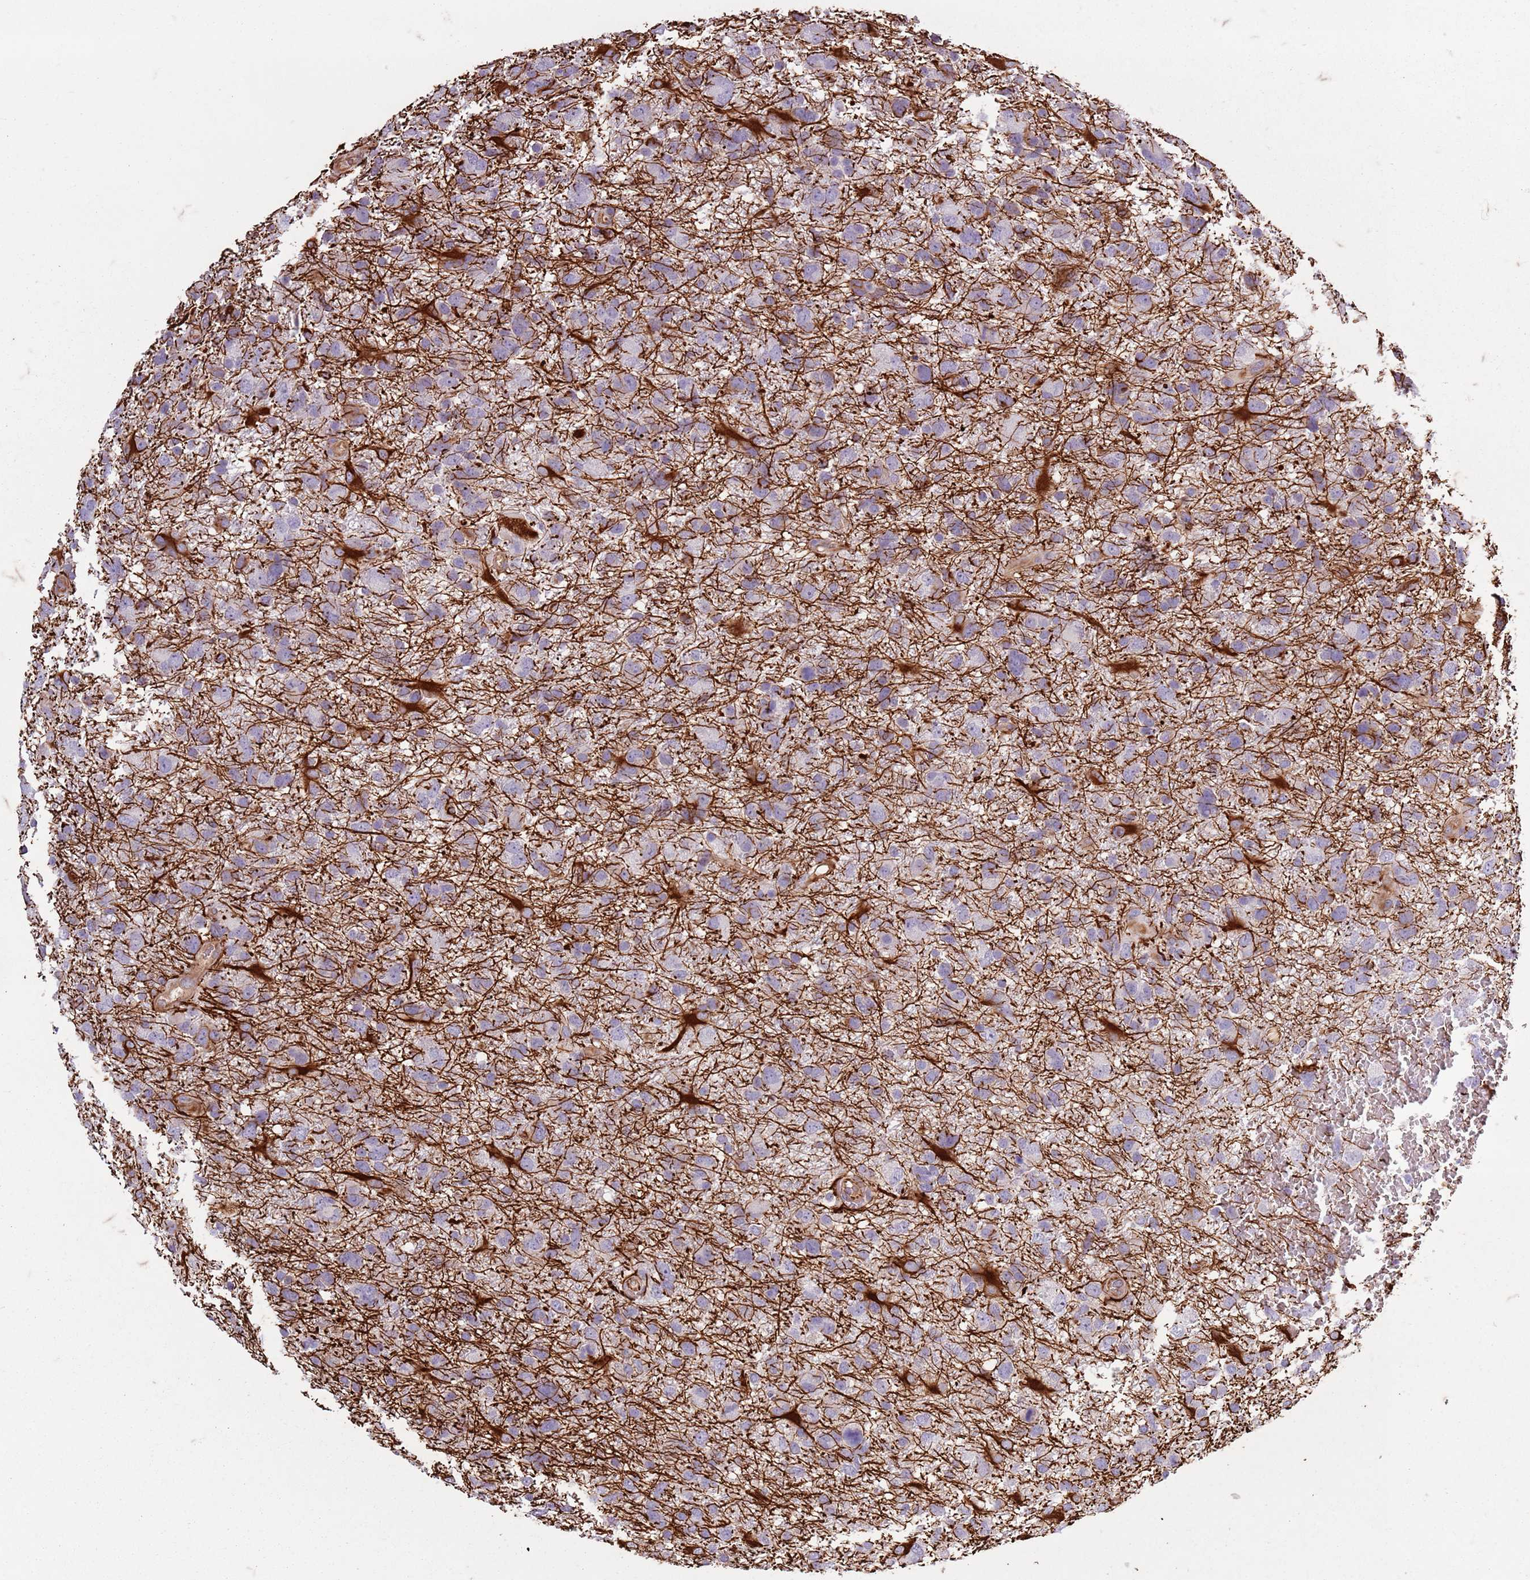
{"staining": {"intensity": "negative", "quantity": "none", "location": "none"}, "tissue": "glioma", "cell_type": "Tumor cells", "image_type": "cancer", "snomed": [{"axis": "morphology", "description": "Glioma, malignant, High grade"}, {"axis": "topography", "description": "Brain"}], "caption": "Histopathology image shows no significant protein positivity in tumor cells of glioma.", "gene": "TAS2R38", "patient": {"sex": "male", "age": 61}}